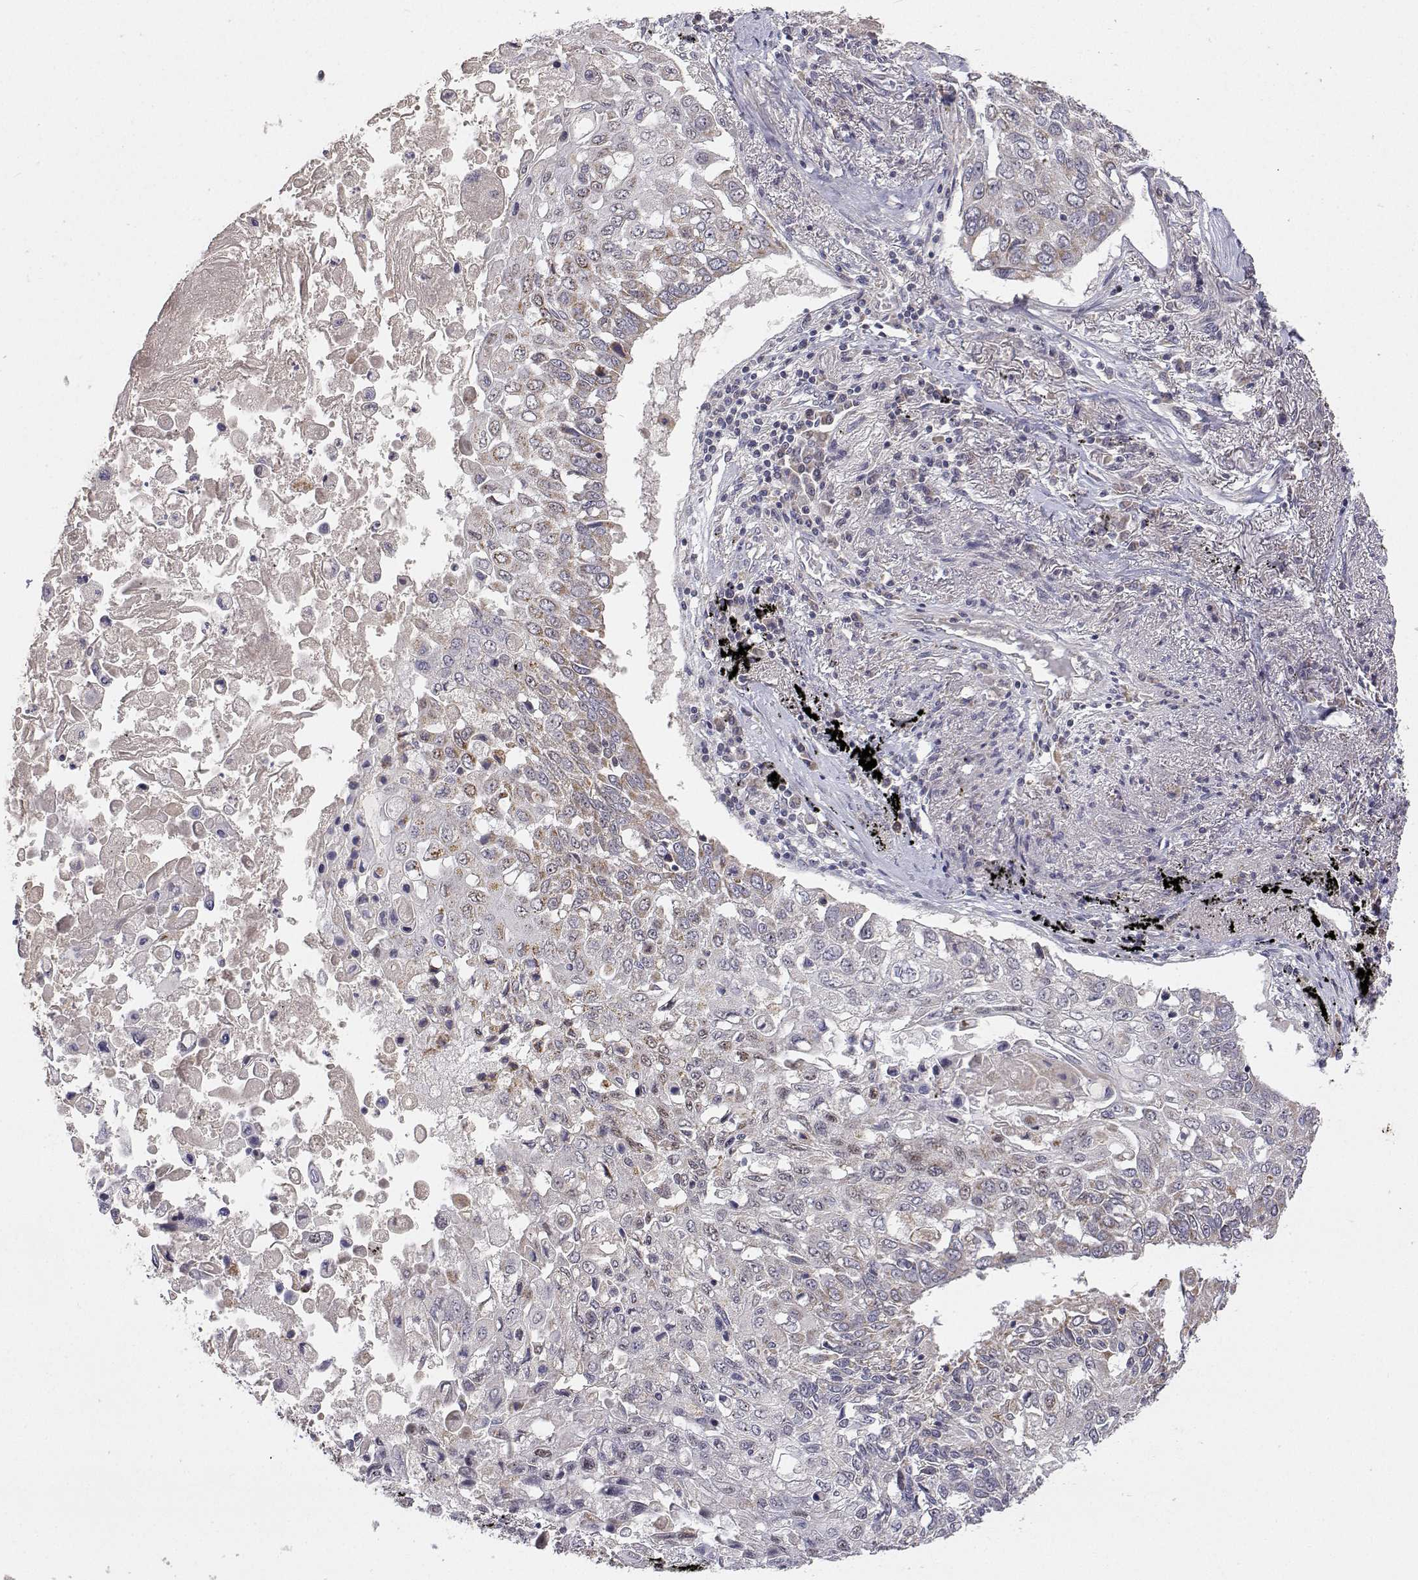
{"staining": {"intensity": "weak", "quantity": "25%-75%", "location": "cytoplasmic/membranous"}, "tissue": "lung cancer", "cell_type": "Tumor cells", "image_type": "cancer", "snomed": [{"axis": "morphology", "description": "Squamous cell carcinoma, NOS"}, {"axis": "topography", "description": "Lung"}], "caption": "IHC image of human lung cancer stained for a protein (brown), which reveals low levels of weak cytoplasmic/membranous staining in approximately 25%-75% of tumor cells.", "gene": "MRPL3", "patient": {"sex": "male", "age": 75}}